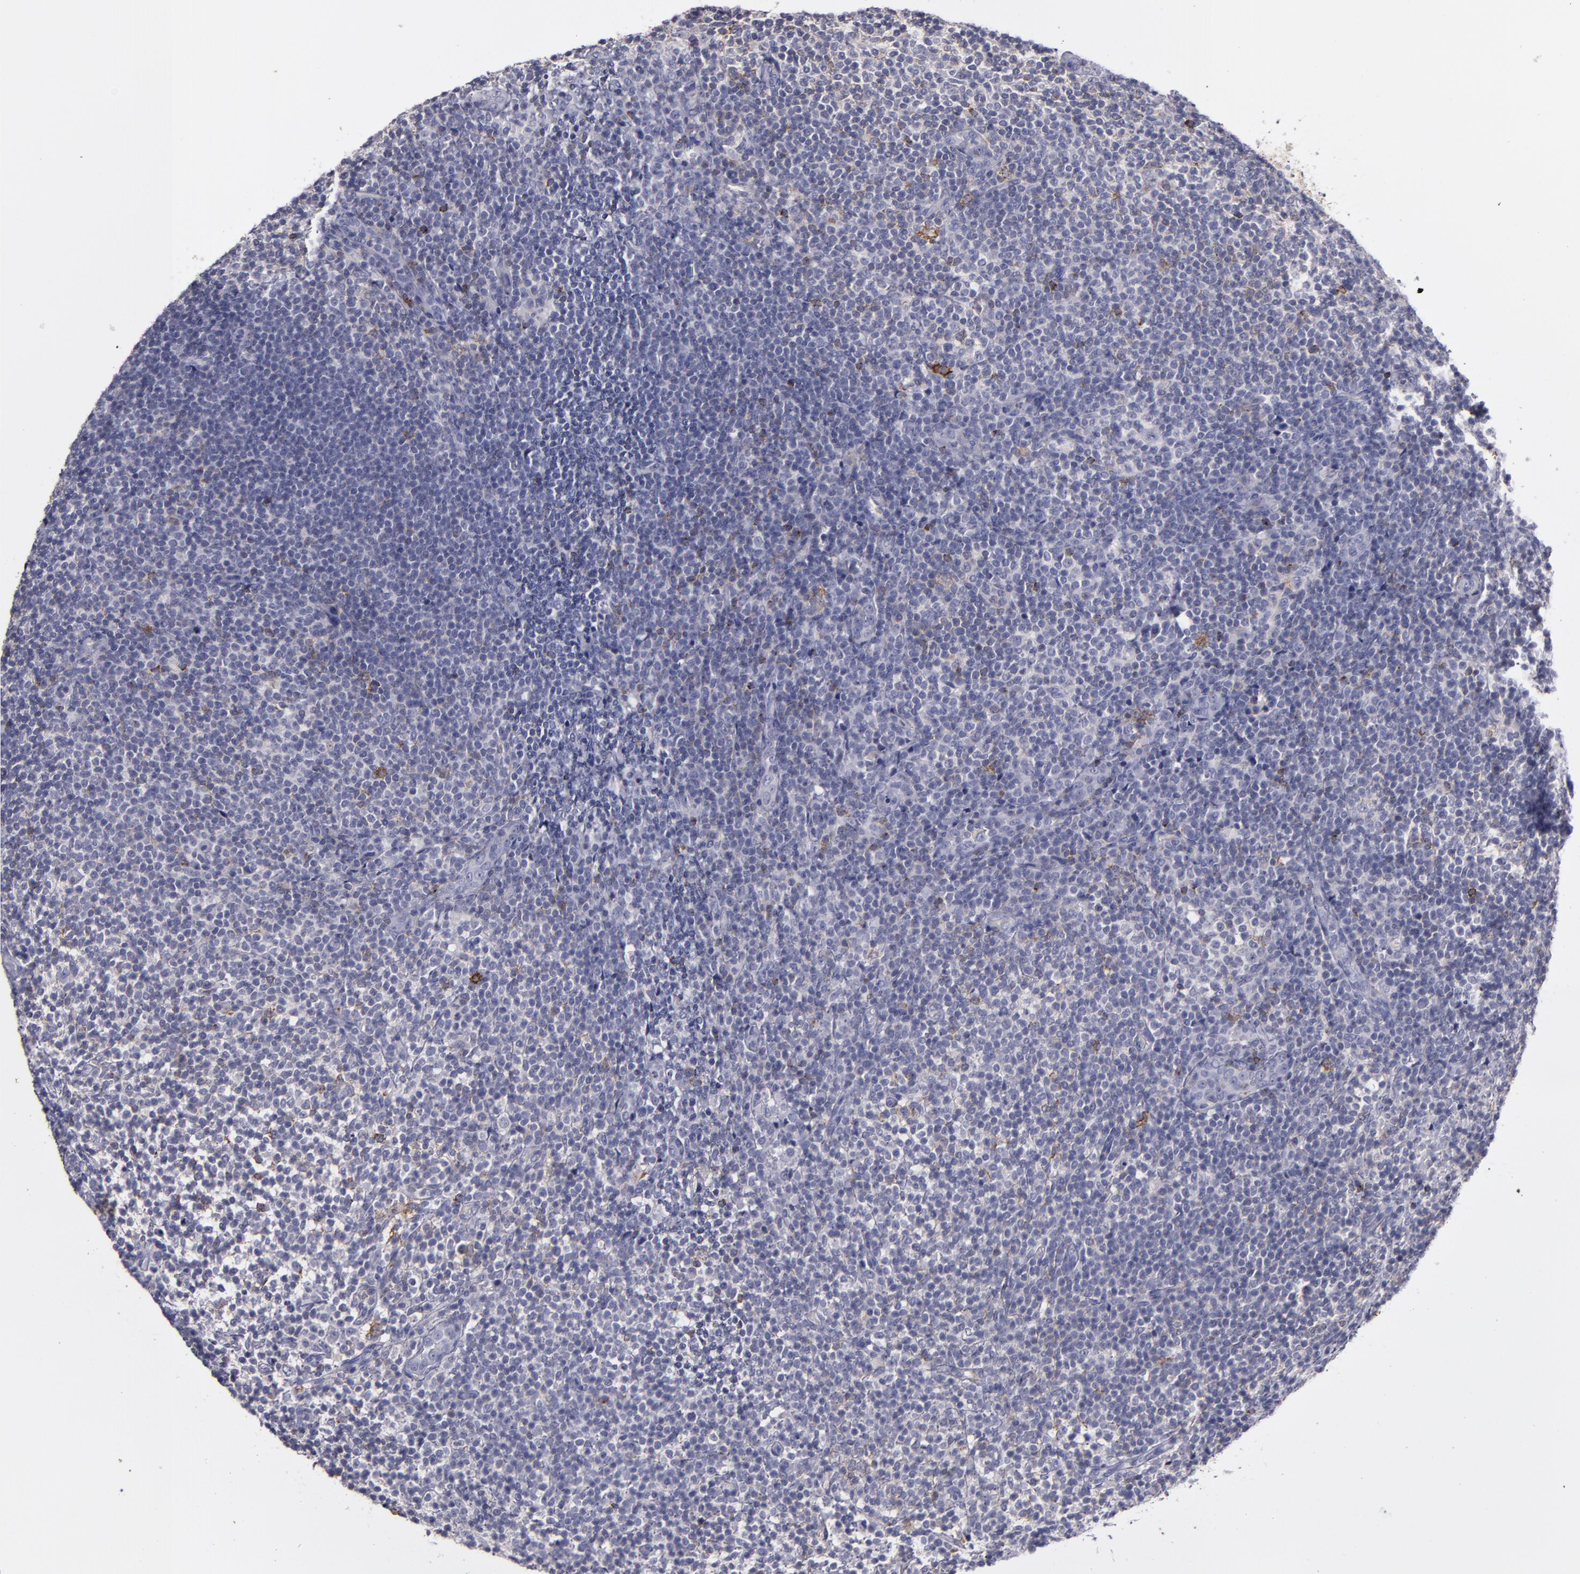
{"staining": {"intensity": "negative", "quantity": "none", "location": "none"}, "tissue": "lymphoma", "cell_type": "Tumor cells", "image_type": "cancer", "snomed": [{"axis": "morphology", "description": "Malignant lymphoma, non-Hodgkin's type, Low grade"}, {"axis": "topography", "description": "Lymph node"}], "caption": "Low-grade malignant lymphoma, non-Hodgkin's type stained for a protein using IHC exhibits no expression tumor cells.", "gene": "MFGE8", "patient": {"sex": "female", "age": 76}}